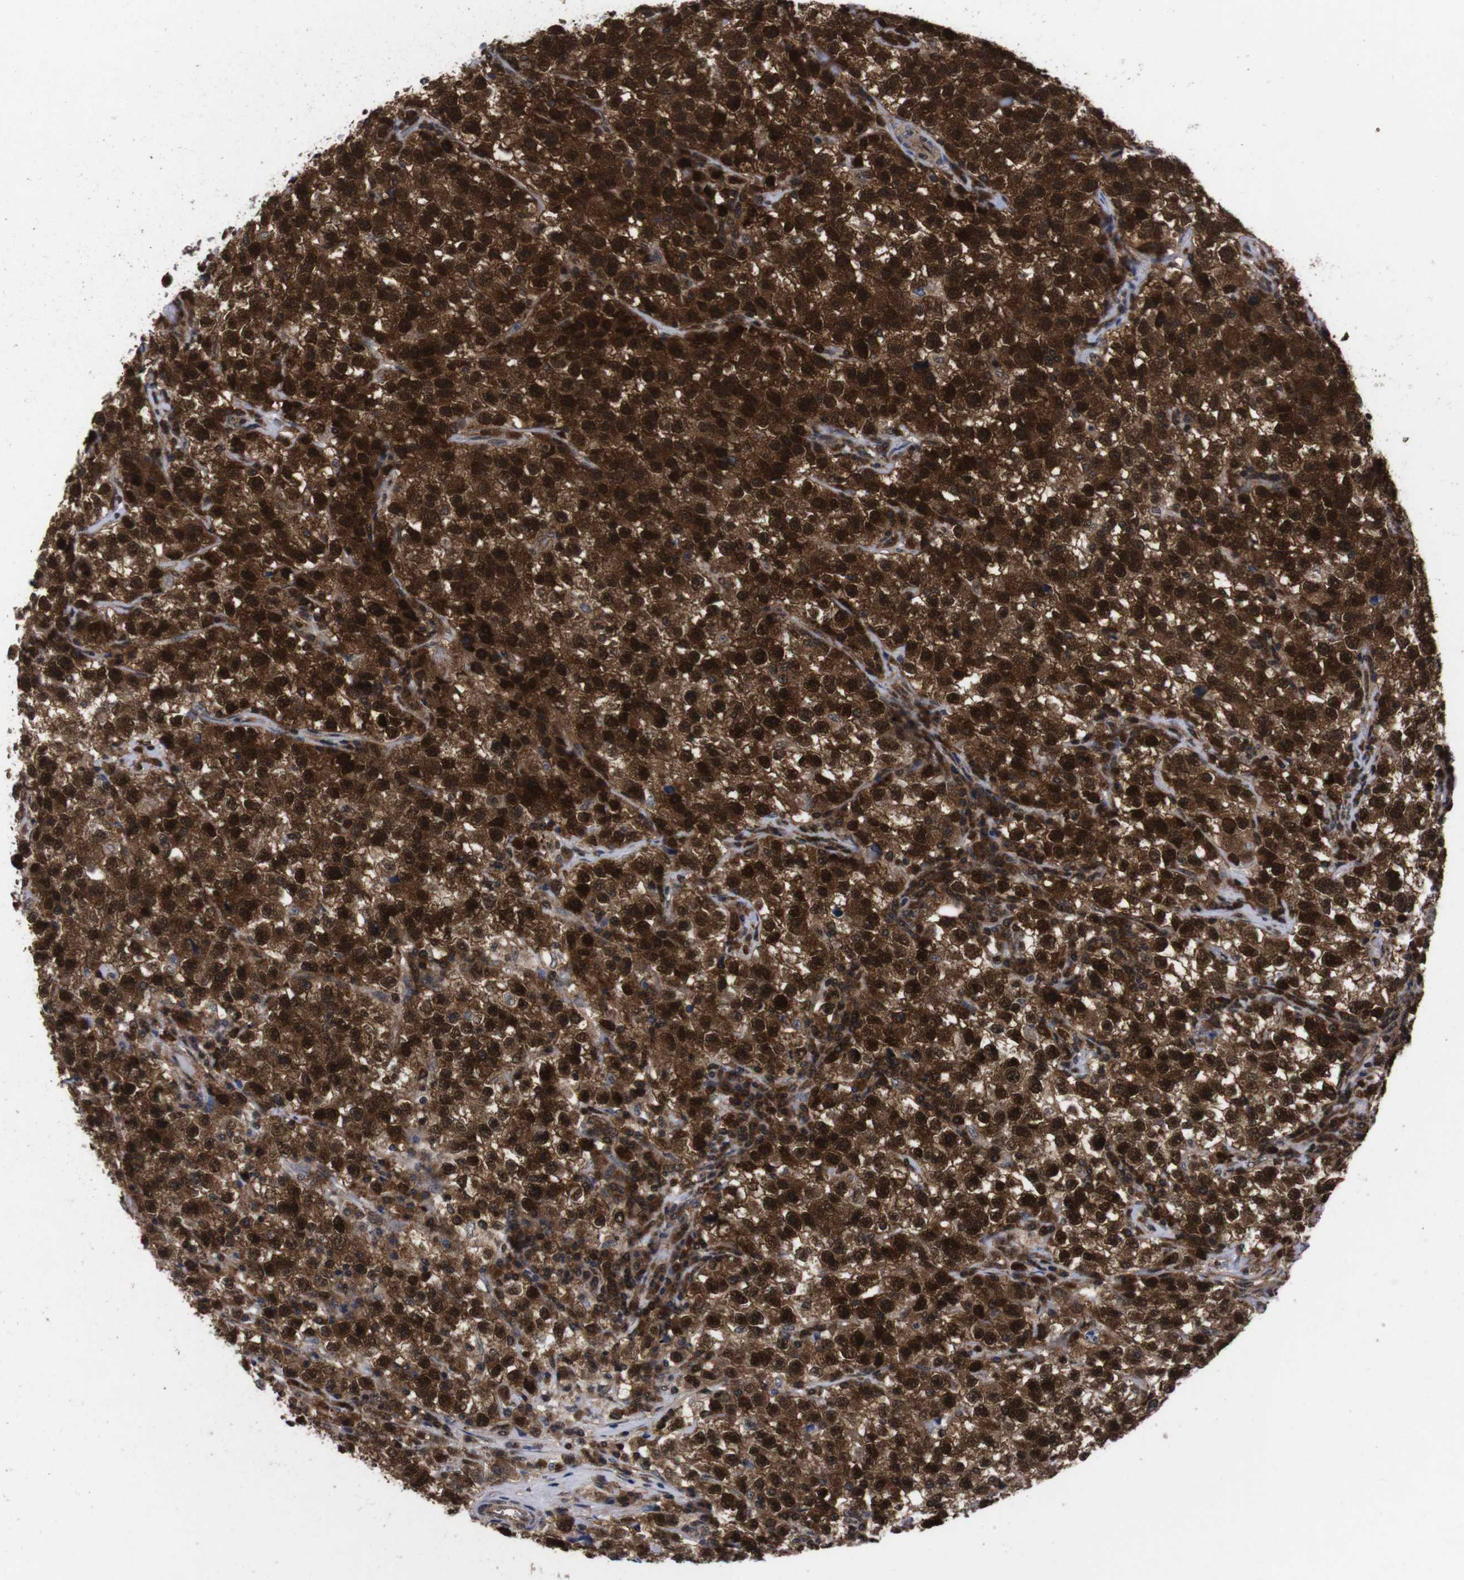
{"staining": {"intensity": "strong", "quantity": ">75%", "location": "cytoplasmic/membranous,nuclear"}, "tissue": "testis cancer", "cell_type": "Tumor cells", "image_type": "cancer", "snomed": [{"axis": "morphology", "description": "Seminoma, NOS"}, {"axis": "topography", "description": "Testis"}], "caption": "IHC staining of testis seminoma, which displays high levels of strong cytoplasmic/membranous and nuclear expression in approximately >75% of tumor cells indicating strong cytoplasmic/membranous and nuclear protein positivity. The staining was performed using DAB (3,3'-diaminobenzidine) (brown) for protein detection and nuclei were counterstained in hematoxylin (blue).", "gene": "UBQLN2", "patient": {"sex": "male", "age": 22}}